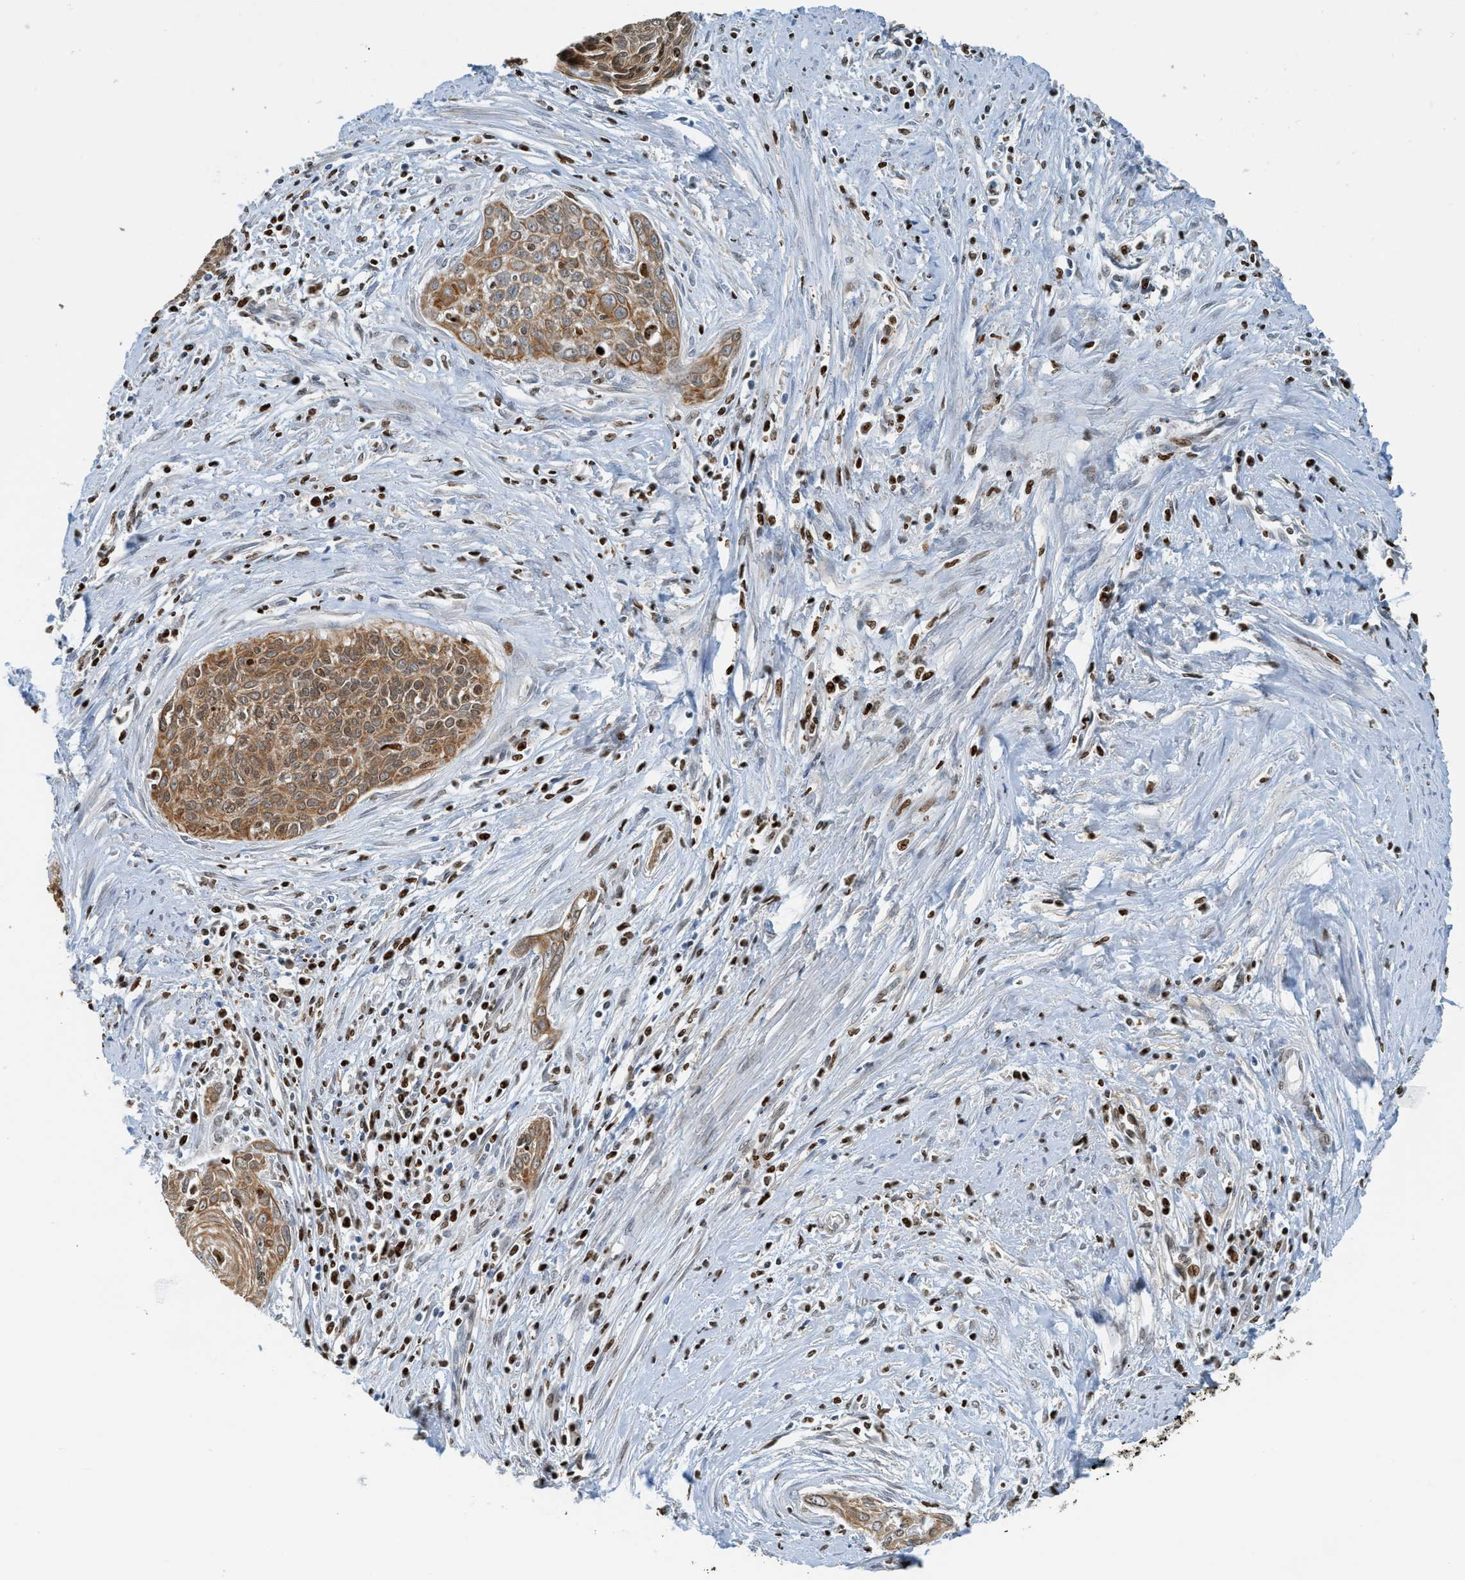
{"staining": {"intensity": "moderate", "quantity": ">75%", "location": "cytoplasmic/membranous"}, "tissue": "cervical cancer", "cell_type": "Tumor cells", "image_type": "cancer", "snomed": [{"axis": "morphology", "description": "Squamous cell carcinoma, NOS"}, {"axis": "topography", "description": "Cervix"}], "caption": "A medium amount of moderate cytoplasmic/membranous staining is present in approximately >75% of tumor cells in cervical squamous cell carcinoma tissue. (Brightfield microscopy of DAB IHC at high magnification).", "gene": "SH3D19", "patient": {"sex": "female", "age": 55}}